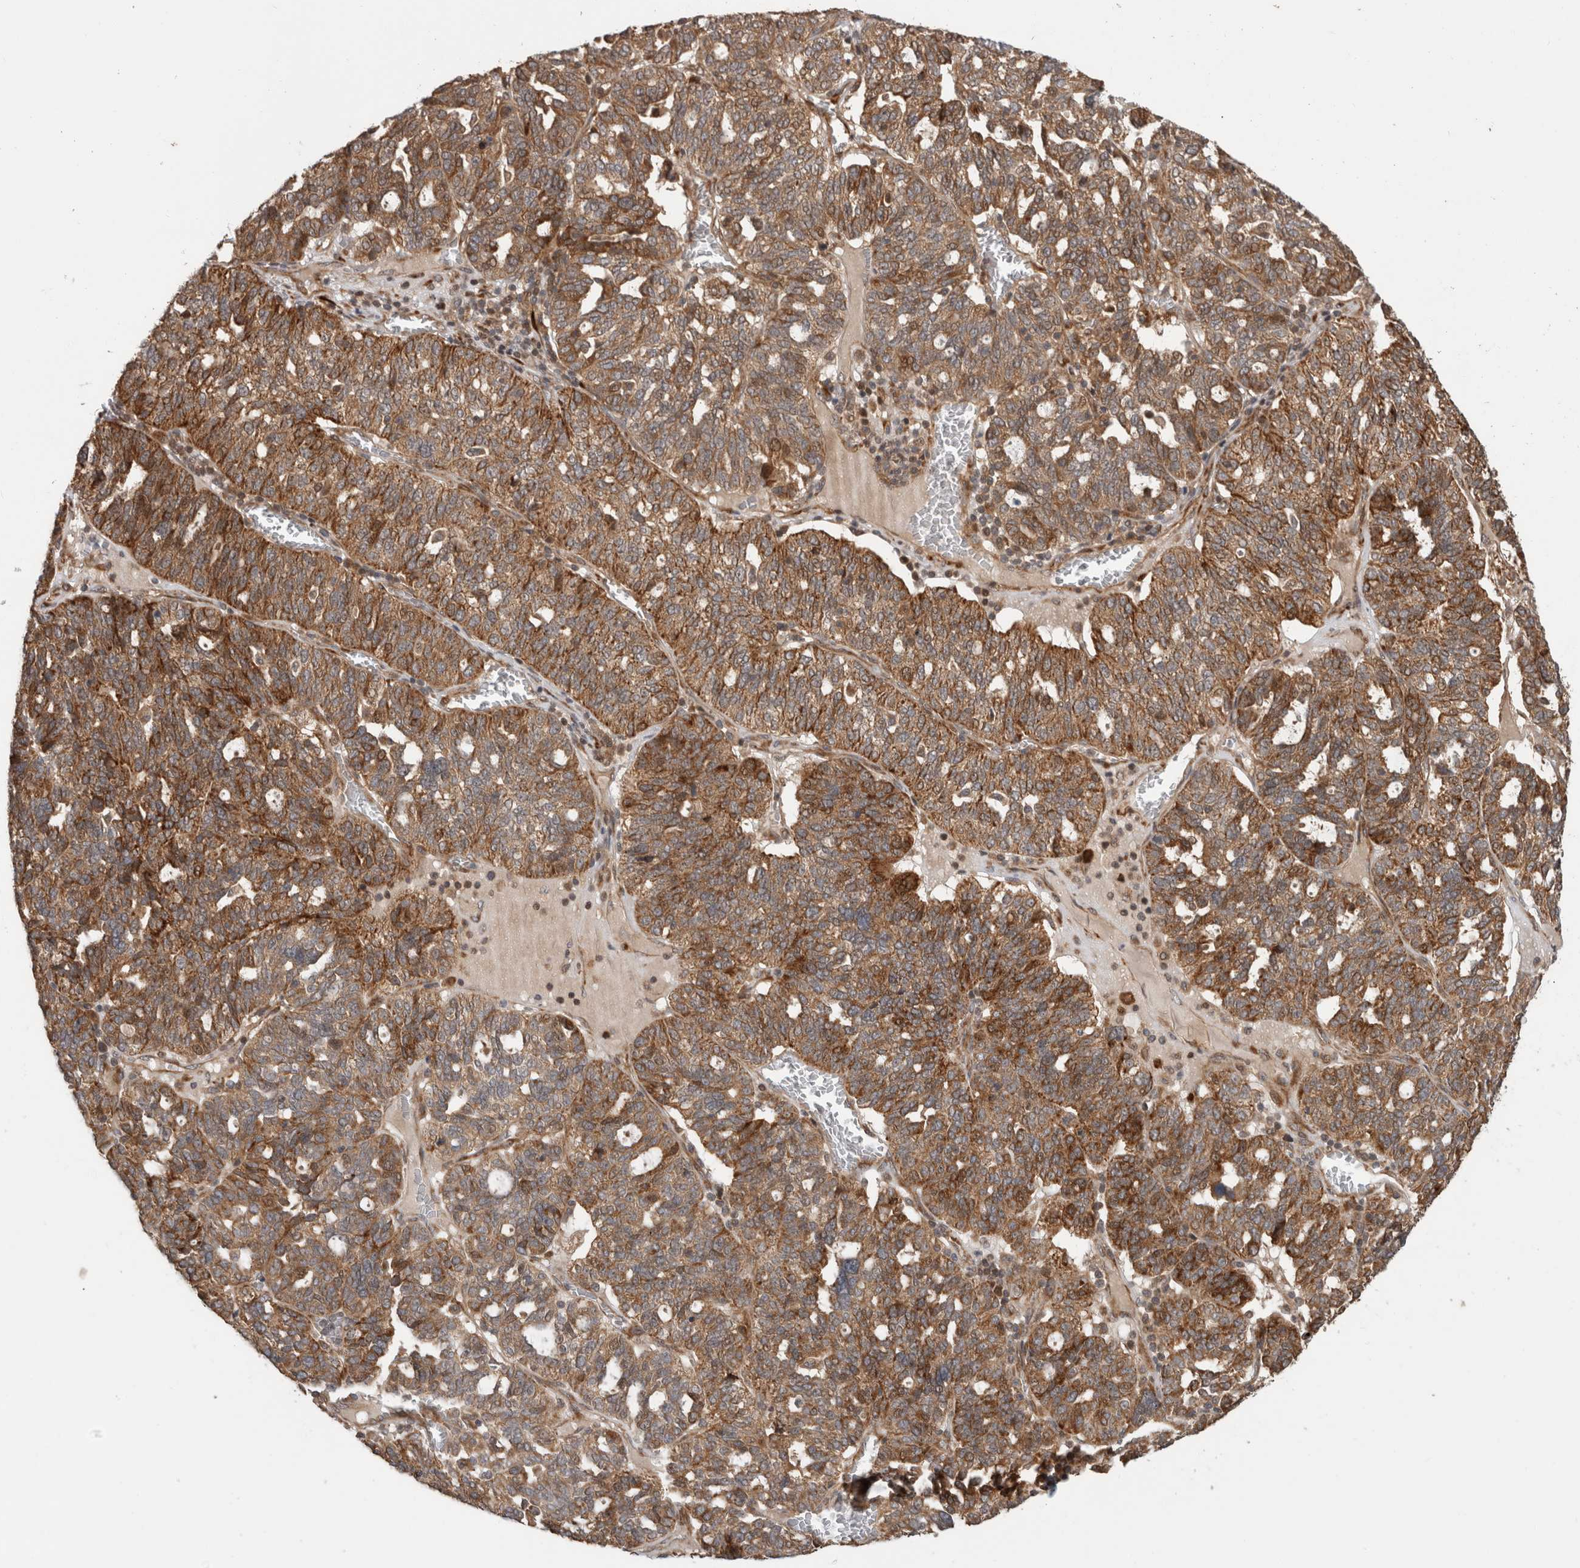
{"staining": {"intensity": "moderate", "quantity": ">75%", "location": "cytoplasmic/membranous"}, "tissue": "ovarian cancer", "cell_type": "Tumor cells", "image_type": "cancer", "snomed": [{"axis": "morphology", "description": "Cystadenocarcinoma, serous, NOS"}, {"axis": "topography", "description": "Ovary"}], "caption": "Approximately >75% of tumor cells in human serous cystadenocarcinoma (ovarian) exhibit moderate cytoplasmic/membranous protein expression as visualized by brown immunohistochemical staining.", "gene": "PCDHB15", "patient": {"sex": "female", "age": 59}}